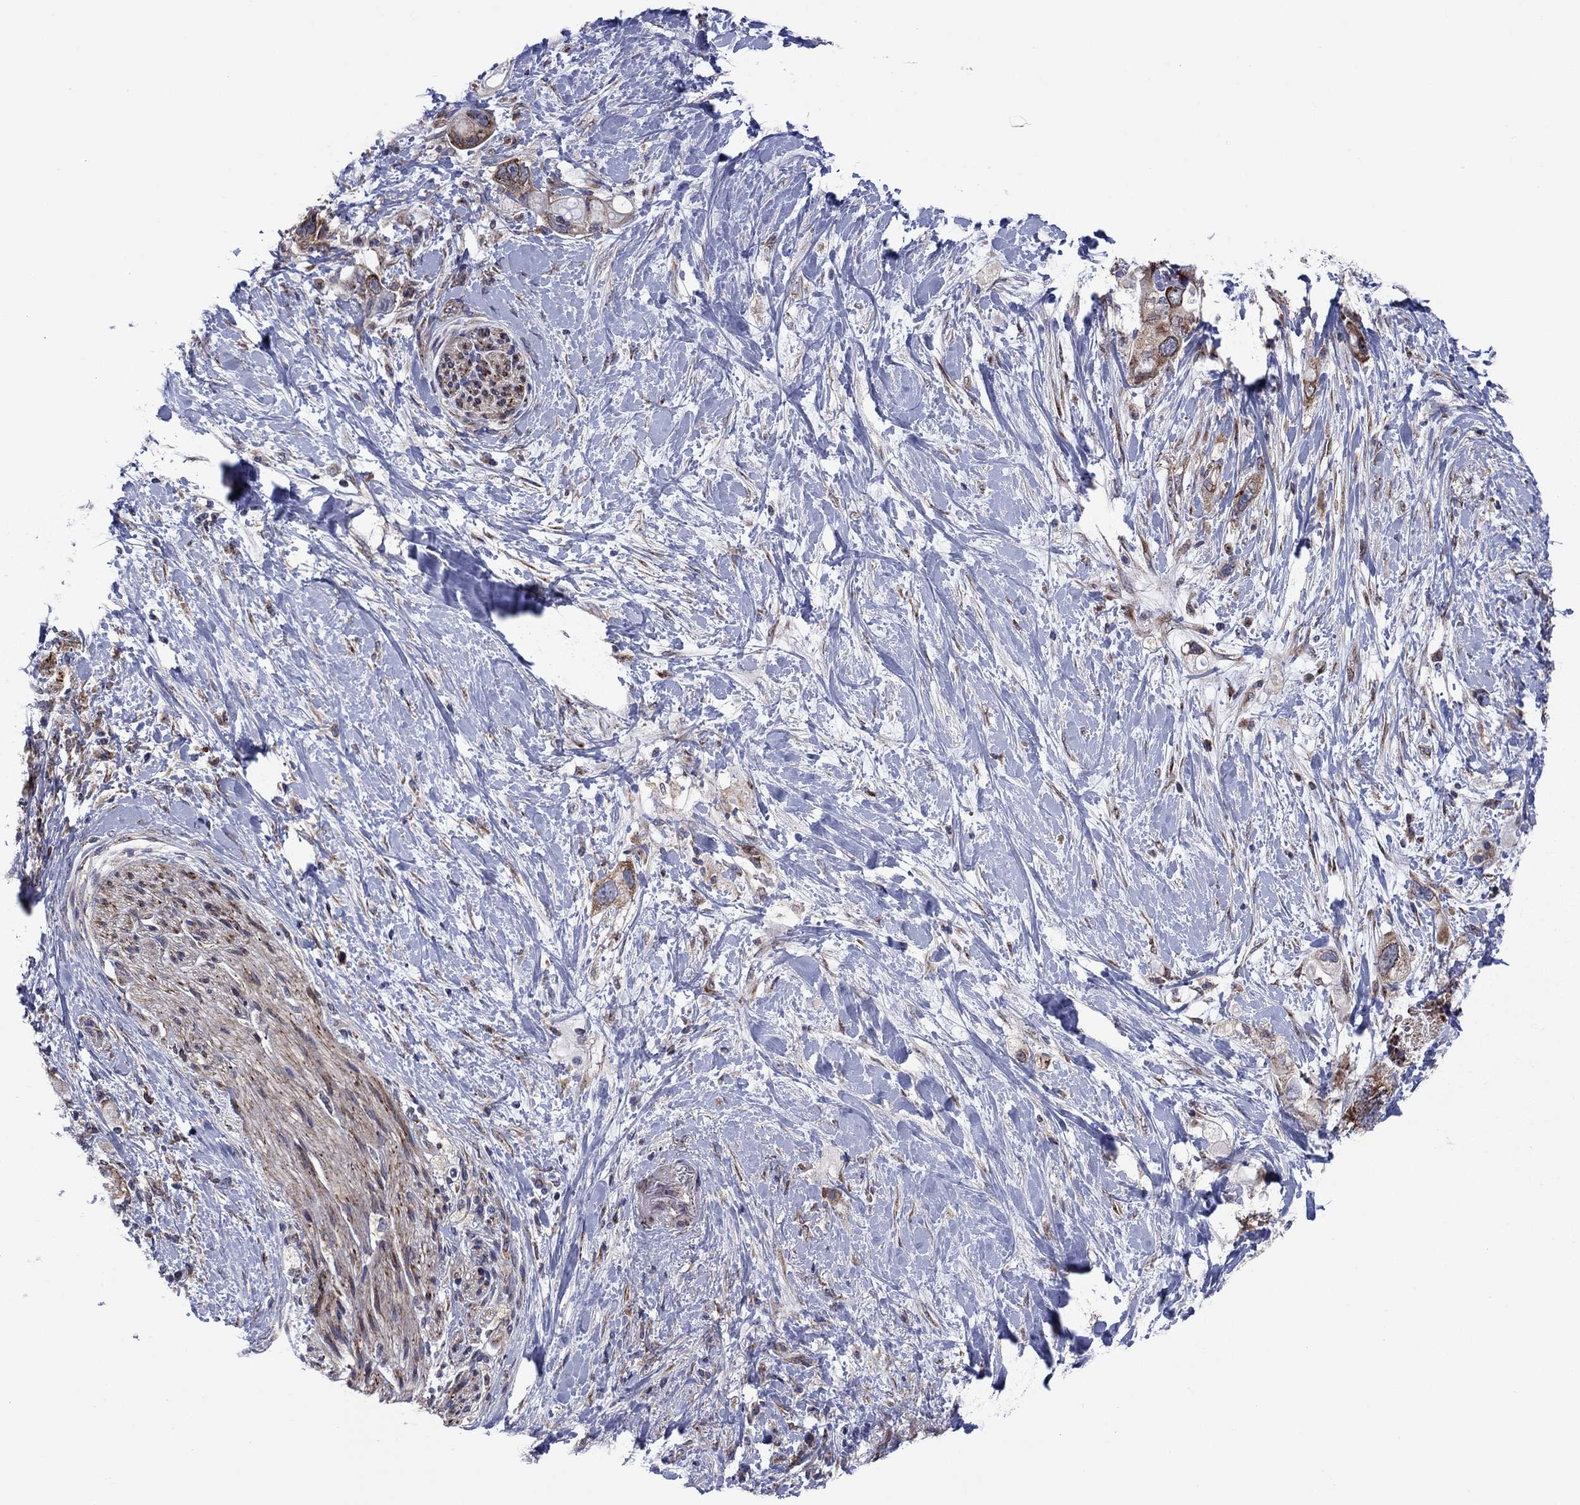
{"staining": {"intensity": "strong", "quantity": "<25%", "location": "cytoplasmic/membranous"}, "tissue": "pancreatic cancer", "cell_type": "Tumor cells", "image_type": "cancer", "snomed": [{"axis": "morphology", "description": "Adenocarcinoma, NOS"}, {"axis": "topography", "description": "Pancreas"}], "caption": "IHC micrograph of pancreatic cancer stained for a protein (brown), which shows medium levels of strong cytoplasmic/membranous positivity in approximately <25% of tumor cells.", "gene": "GPR155", "patient": {"sex": "female", "age": 56}}